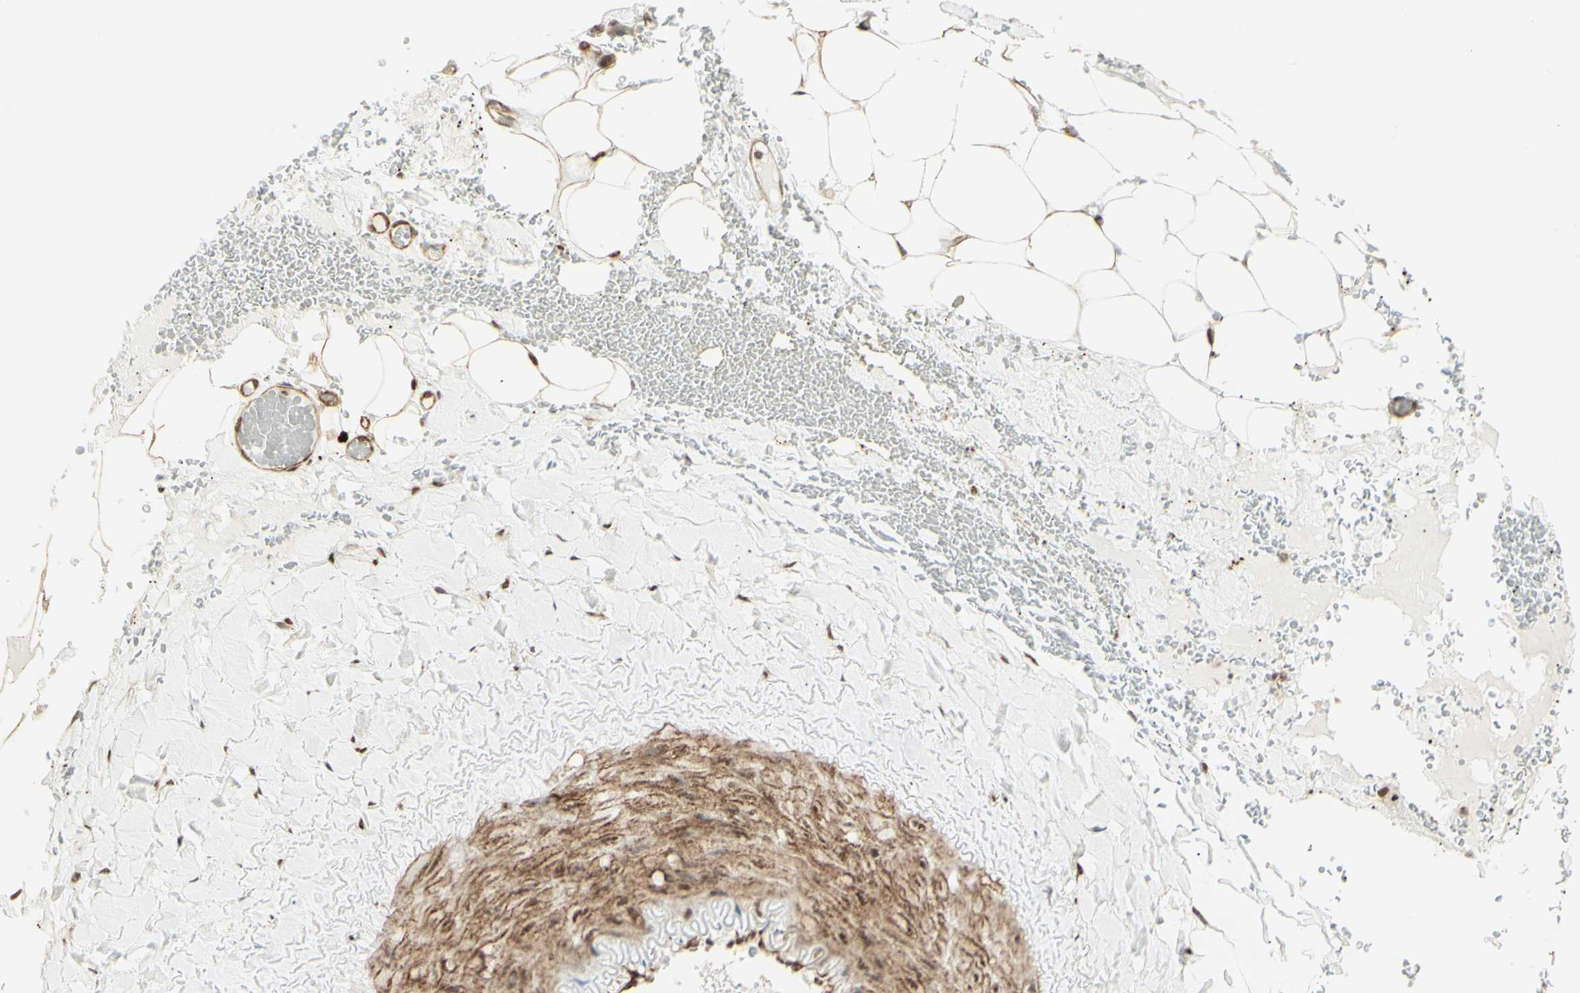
{"staining": {"intensity": "moderate", "quantity": ">75%", "location": "cytoplasmic/membranous,nuclear"}, "tissue": "adipose tissue", "cell_type": "Adipocytes", "image_type": "normal", "snomed": [{"axis": "morphology", "description": "Normal tissue, NOS"}, {"axis": "topography", "description": "Peripheral nerve tissue"}], "caption": "Approximately >75% of adipocytes in unremarkable human adipose tissue demonstrate moderate cytoplasmic/membranous,nuclear protein staining as visualized by brown immunohistochemical staining.", "gene": "ZMYM6", "patient": {"sex": "male", "age": 70}}